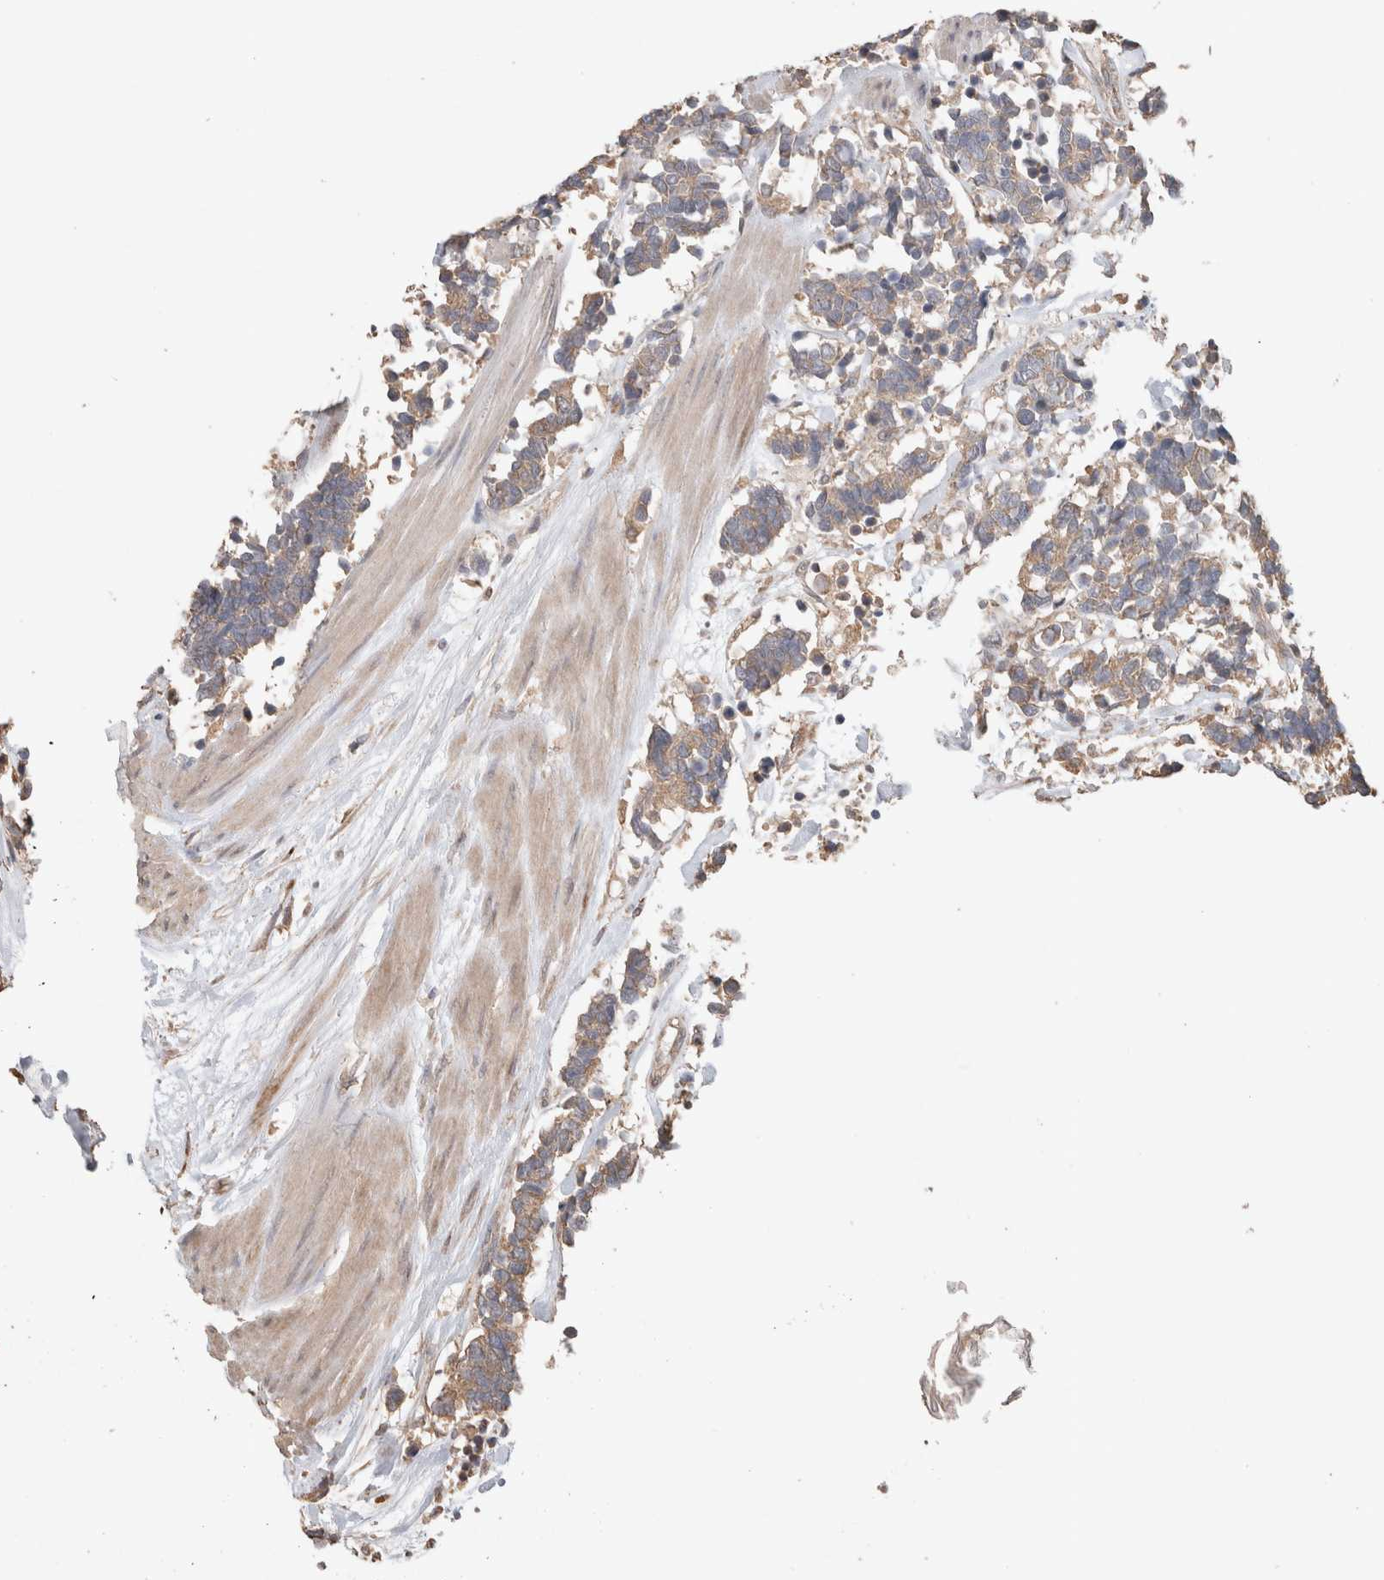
{"staining": {"intensity": "weak", "quantity": ">75%", "location": "cytoplasmic/membranous"}, "tissue": "carcinoid", "cell_type": "Tumor cells", "image_type": "cancer", "snomed": [{"axis": "morphology", "description": "Carcinoma, NOS"}, {"axis": "morphology", "description": "Carcinoid, malignant, NOS"}, {"axis": "topography", "description": "Urinary bladder"}], "caption": "Carcinoid (malignant) stained for a protein demonstrates weak cytoplasmic/membranous positivity in tumor cells.", "gene": "HROB", "patient": {"sex": "male", "age": 57}}